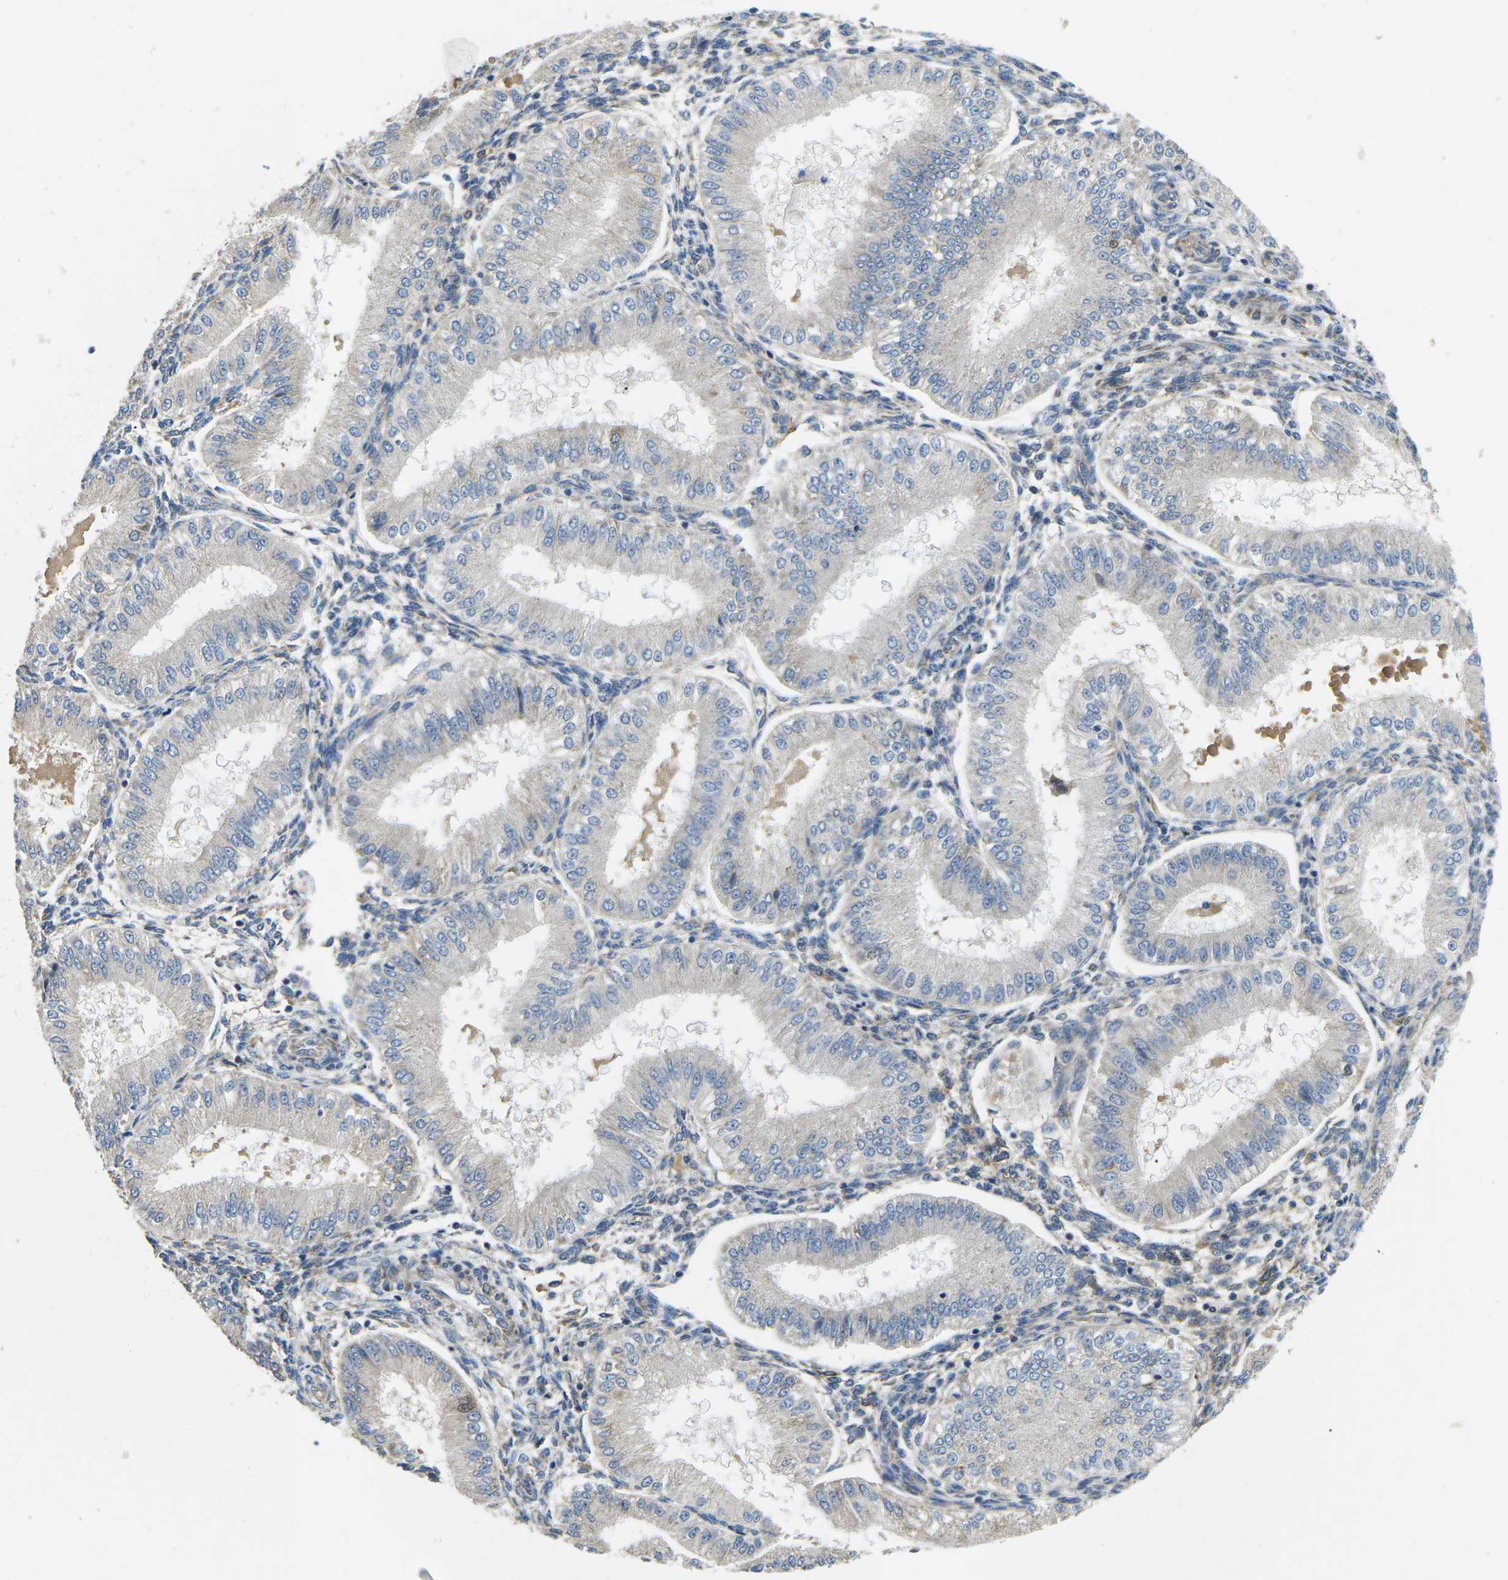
{"staining": {"intensity": "weak", "quantity": "25%-75%", "location": "cytoplasmic/membranous"}, "tissue": "endometrium", "cell_type": "Cells in endometrial stroma", "image_type": "normal", "snomed": [{"axis": "morphology", "description": "Normal tissue, NOS"}, {"axis": "topography", "description": "Endometrium"}], "caption": "The histopathology image shows staining of normal endometrium, revealing weak cytoplasmic/membranous protein staining (brown color) within cells in endometrial stroma.", "gene": "PDZD8", "patient": {"sex": "female", "age": 39}}